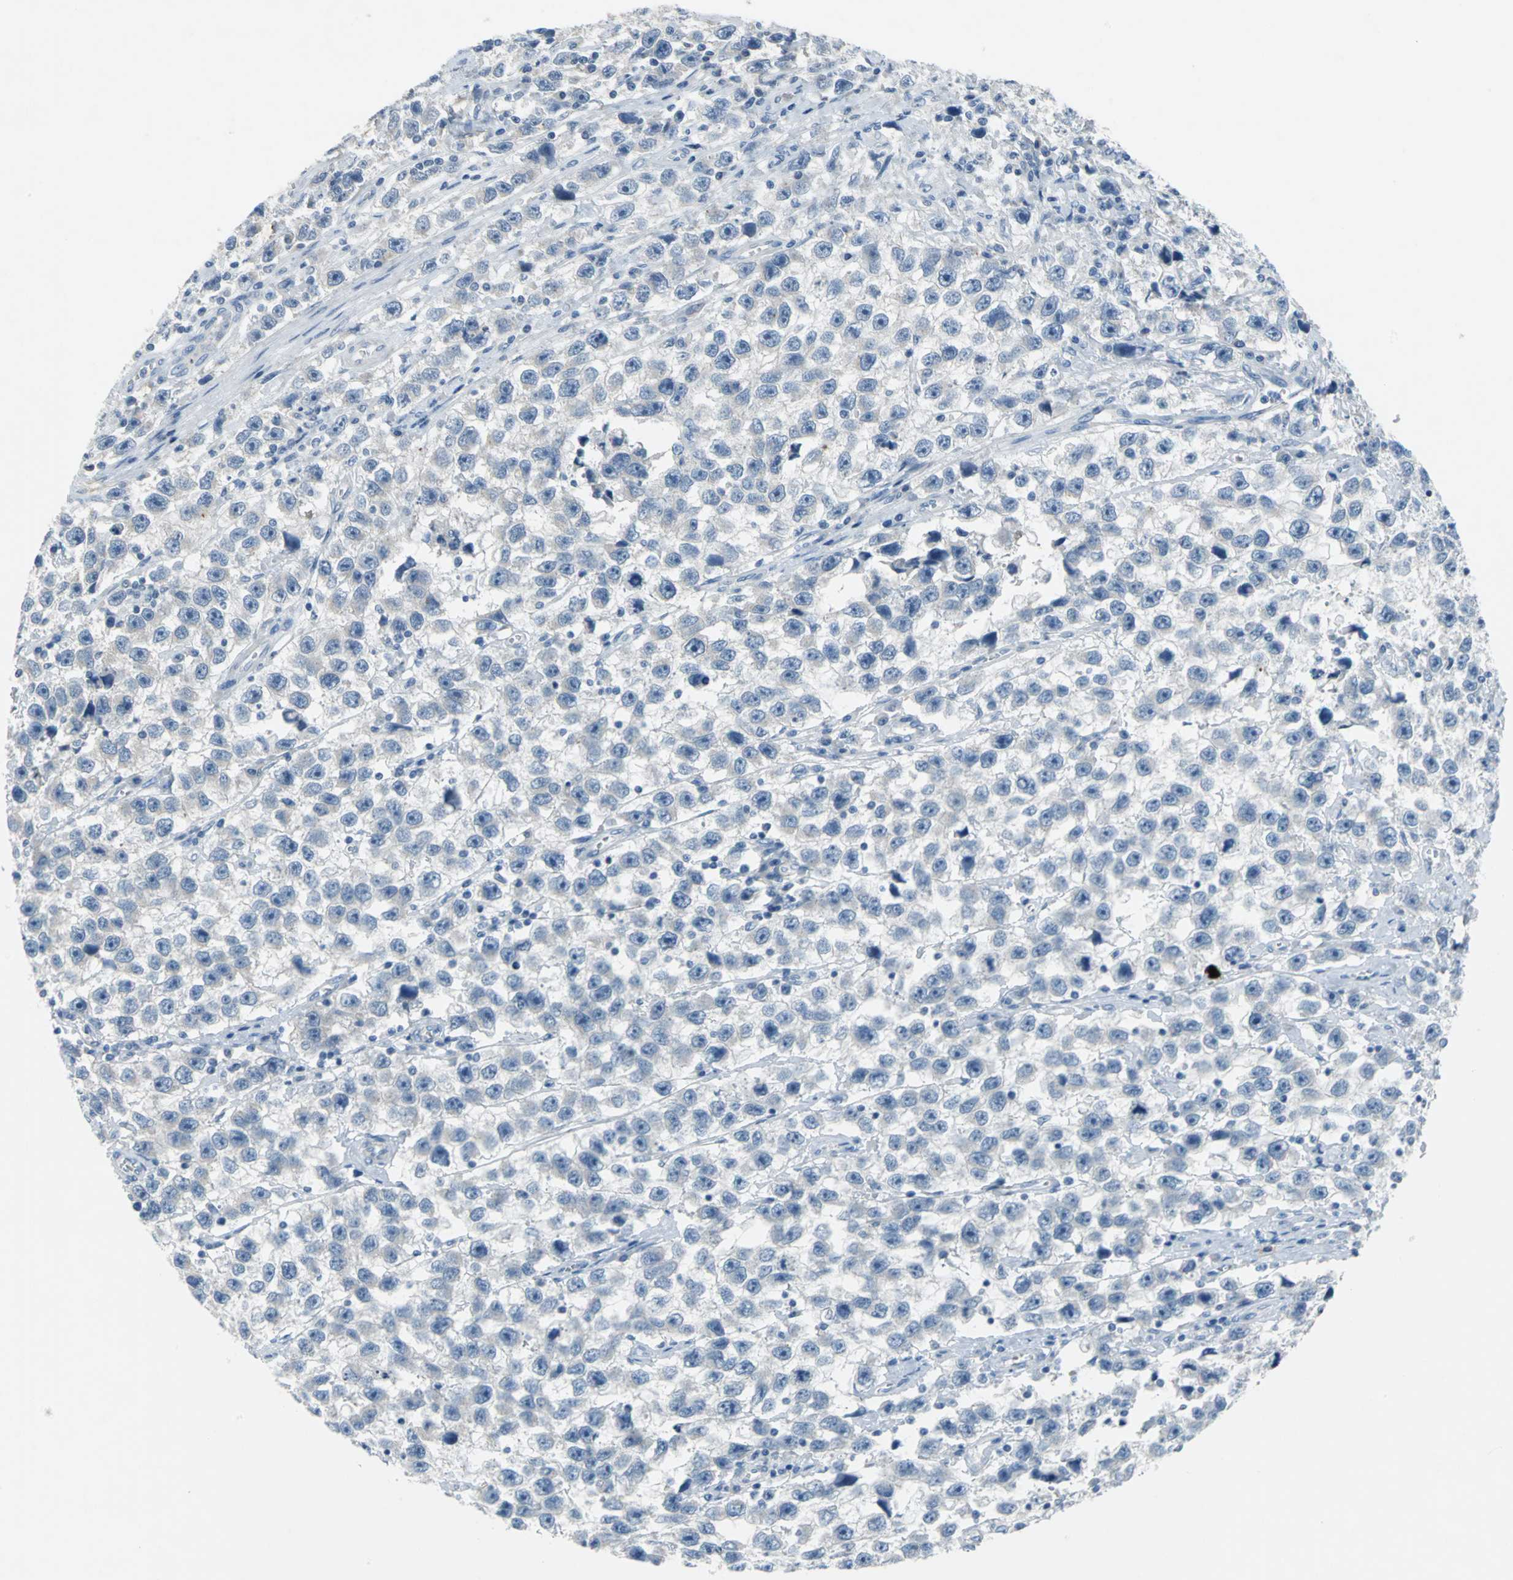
{"staining": {"intensity": "negative", "quantity": "none", "location": "none"}, "tissue": "testis cancer", "cell_type": "Tumor cells", "image_type": "cancer", "snomed": [{"axis": "morphology", "description": "Seminoma, NOS"}, {"axis": "topography", "description": "Testis"}], "caption": "Testis seminoma stained for a protein using IHC reveals no staining tumor cells.", "gene": "PTGDS", "patient": {"sex": "male", "age": 33}}